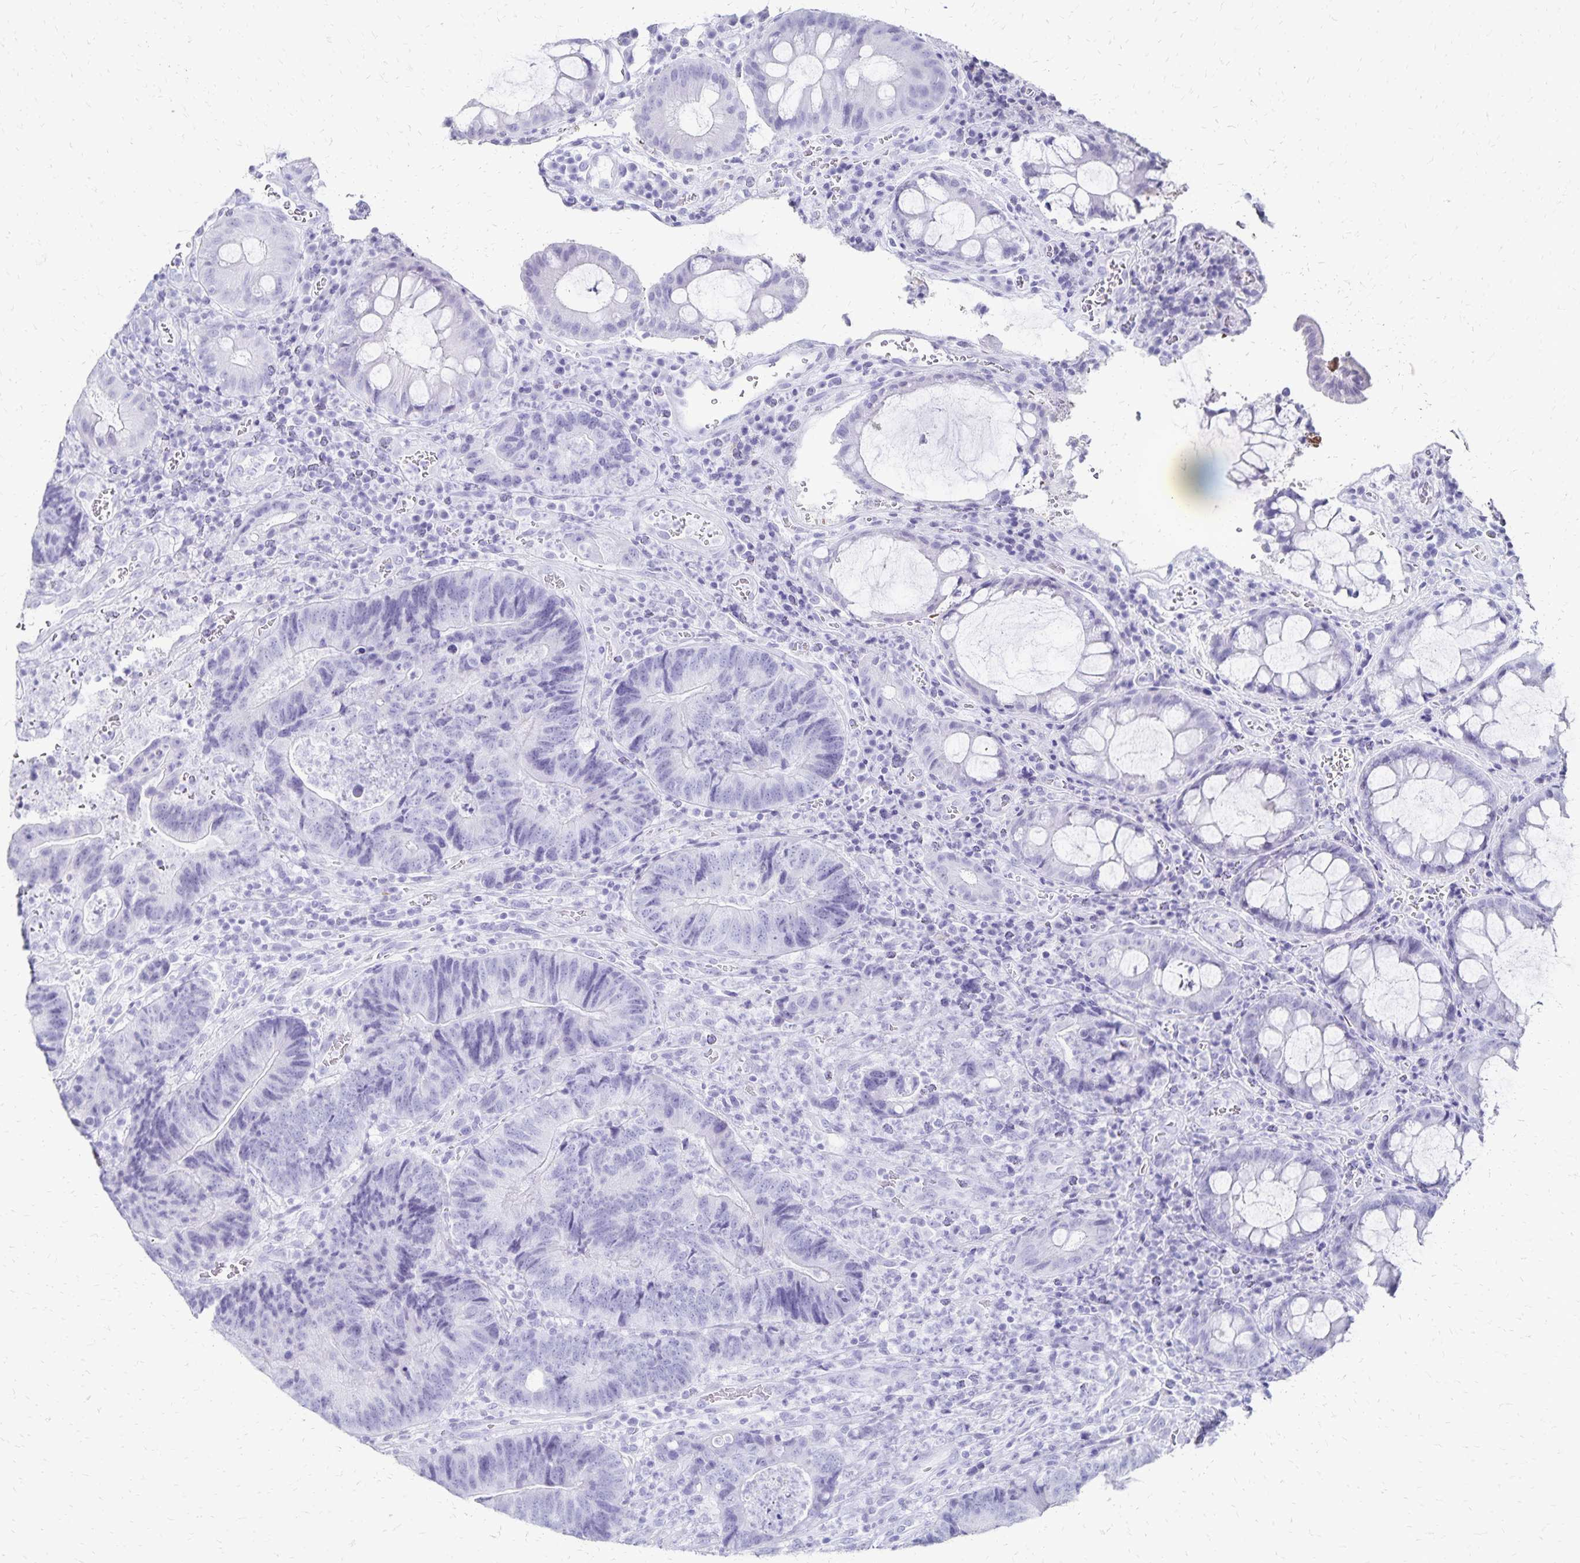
{"staining": {"intensity": "negative", "quantity": "none", "location": "none"}, "tissue": "colorectal cancer", "cell_type": "Tumor cells", "image_type": "cancer", "snomed": [{"axis": "morphology", "description": "Normal tissue, NOS"}, {"axis": "morphology", "description": "Adenocarcinoma, NOS"}, {"axis": "topography", "description": "Colon"}], "caption": "DAB immunohistochemical staining of human colorectal adenocarcinoma demonstrates no significant expression in tumor cells.", "gene": "GIP", "patient": {"sex": "female", "age": 48}}